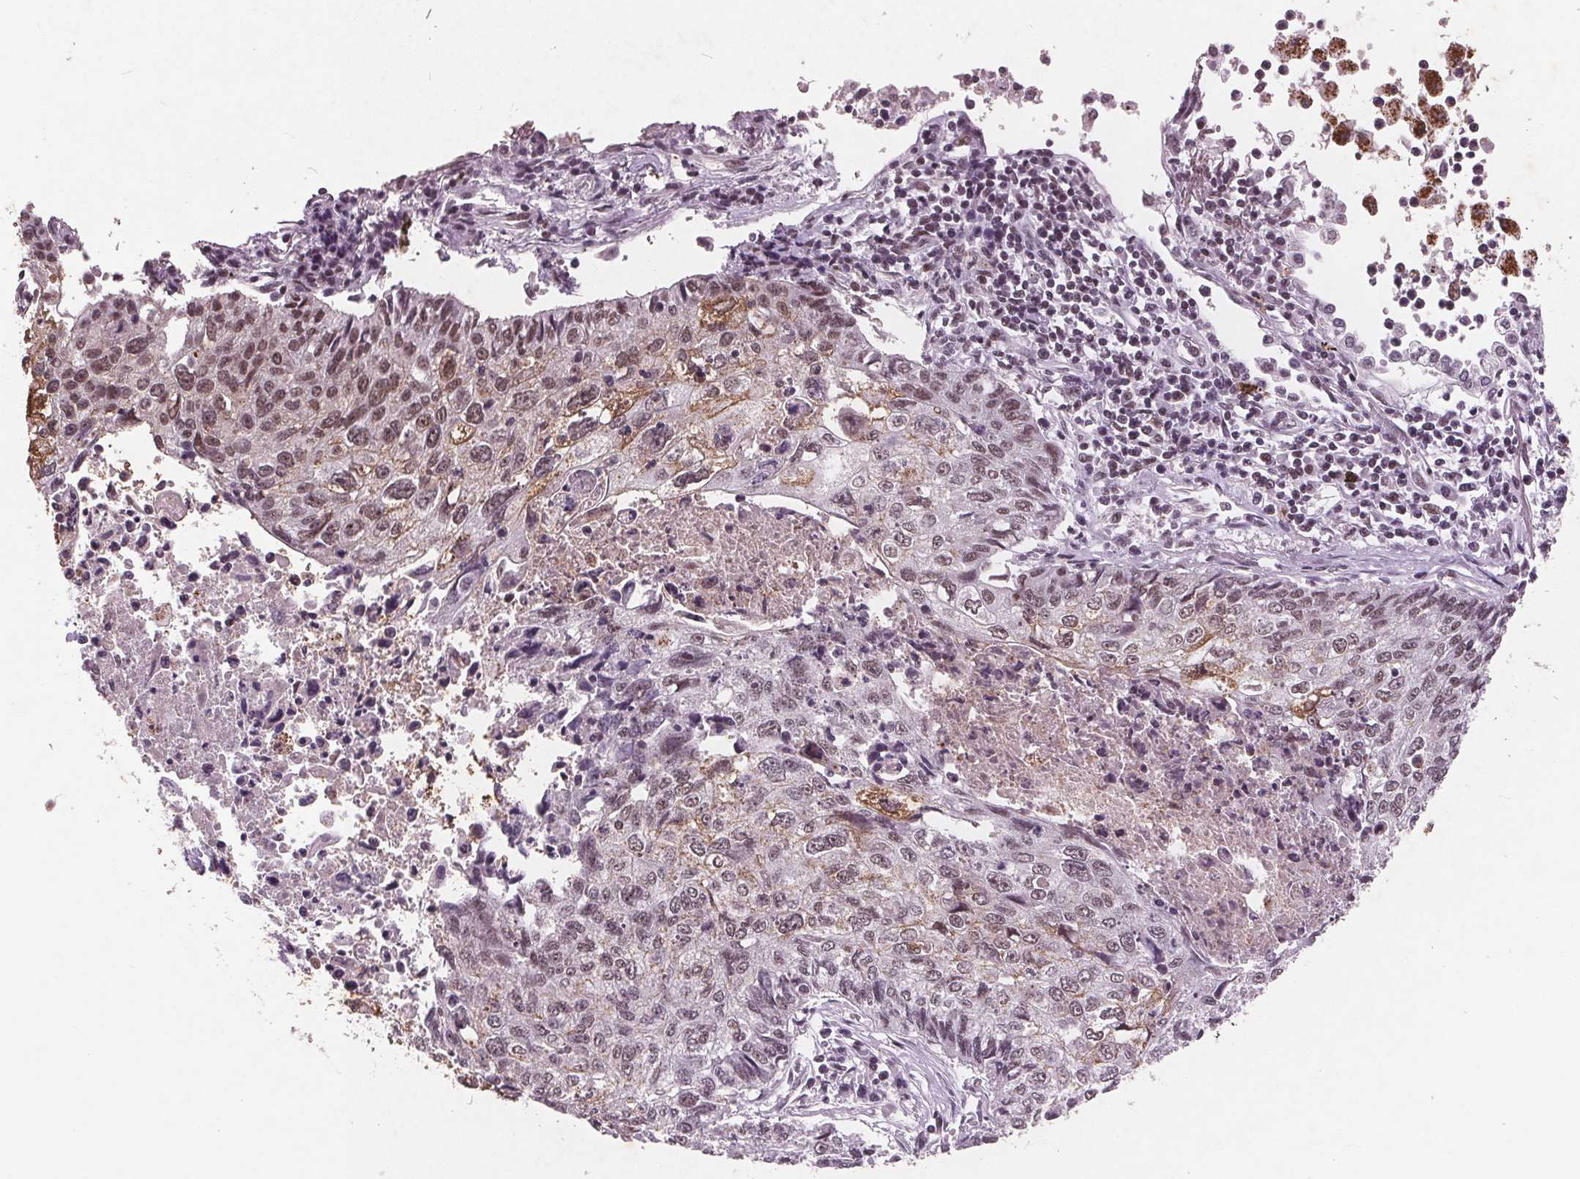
{"staining": {"intensity": "weak", "quantity": ">75%", "location": "nuclear"}, "tissue": "lung cancer", "cell_type": "Tumor cells", "image_type": "cancer", "snomed": [{"axis": "morphology", "description": "Normal morphology"}, {"axis": "morphology", "description": "Aneuploidy"}, {"axis": "morphology", "description": "Squamous cell carcinoma, NOS"}, {"axis": "topography", "description": "Lymph node"}, {"axis": "topography", "description": "Lung"}], "caption": "Immunohistochemical staining of squamous cell carcinoma (lung) reveals low levels of weak nuclear staining in approximately >75% of tumor cells. Nuclei are stained in blue.", "gene": "RPS6KA2", "patient": {"sex": "female", "age": 76}}